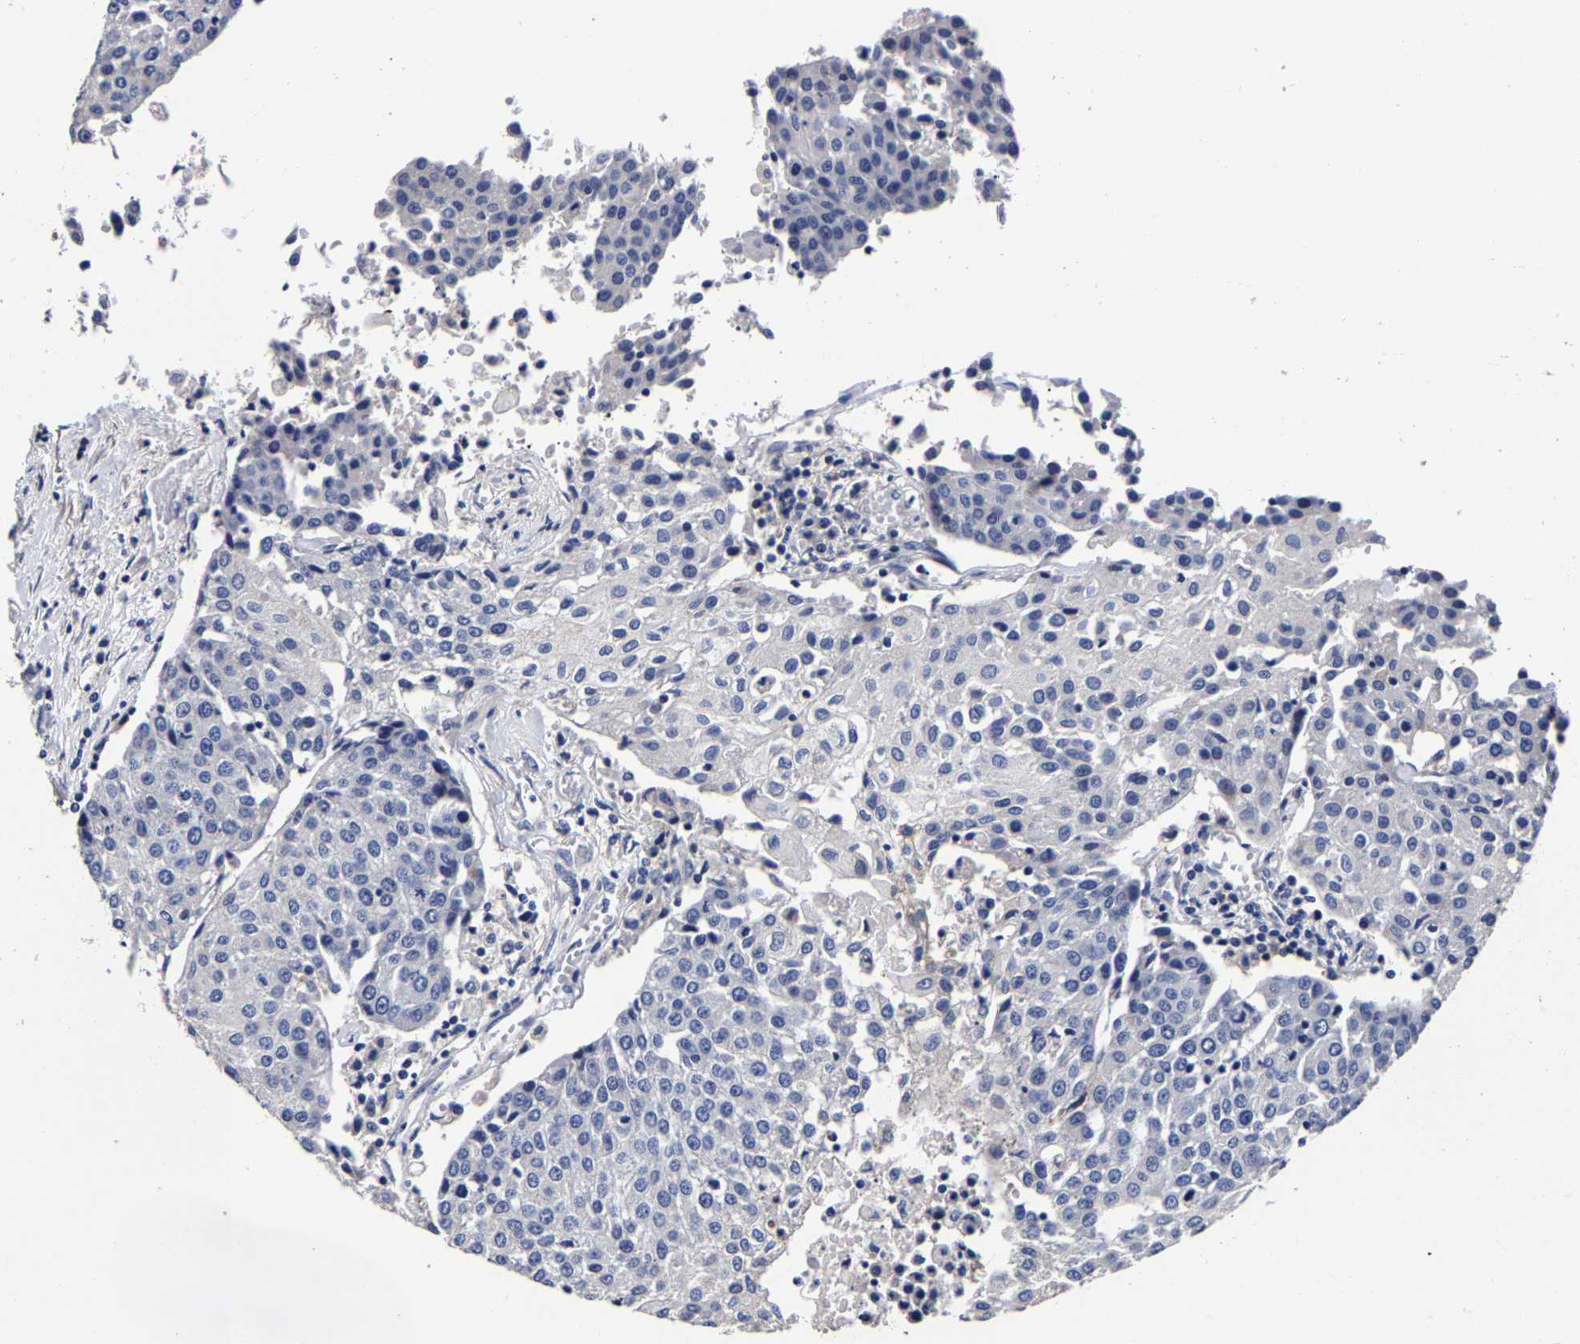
{"staining": {"intensity": "negative", "quantity": "none", "location": "none"}, "tissue": "urothelial cancer", "cell_type": "Tumor cells", "image_type": "cancer", "snomed": [{"axis": "morphology", "description": "Urothelial carcinoma, High grade"}, {"axis": "topography", "description": "Urinary bladder"}], "caption": "Urothelial cancer stained for a protein using immunohistochemistry demonstrates no expression tumor cells.", "gene": "AKAP4", "patient": {"sex": "female", "age": 85}}